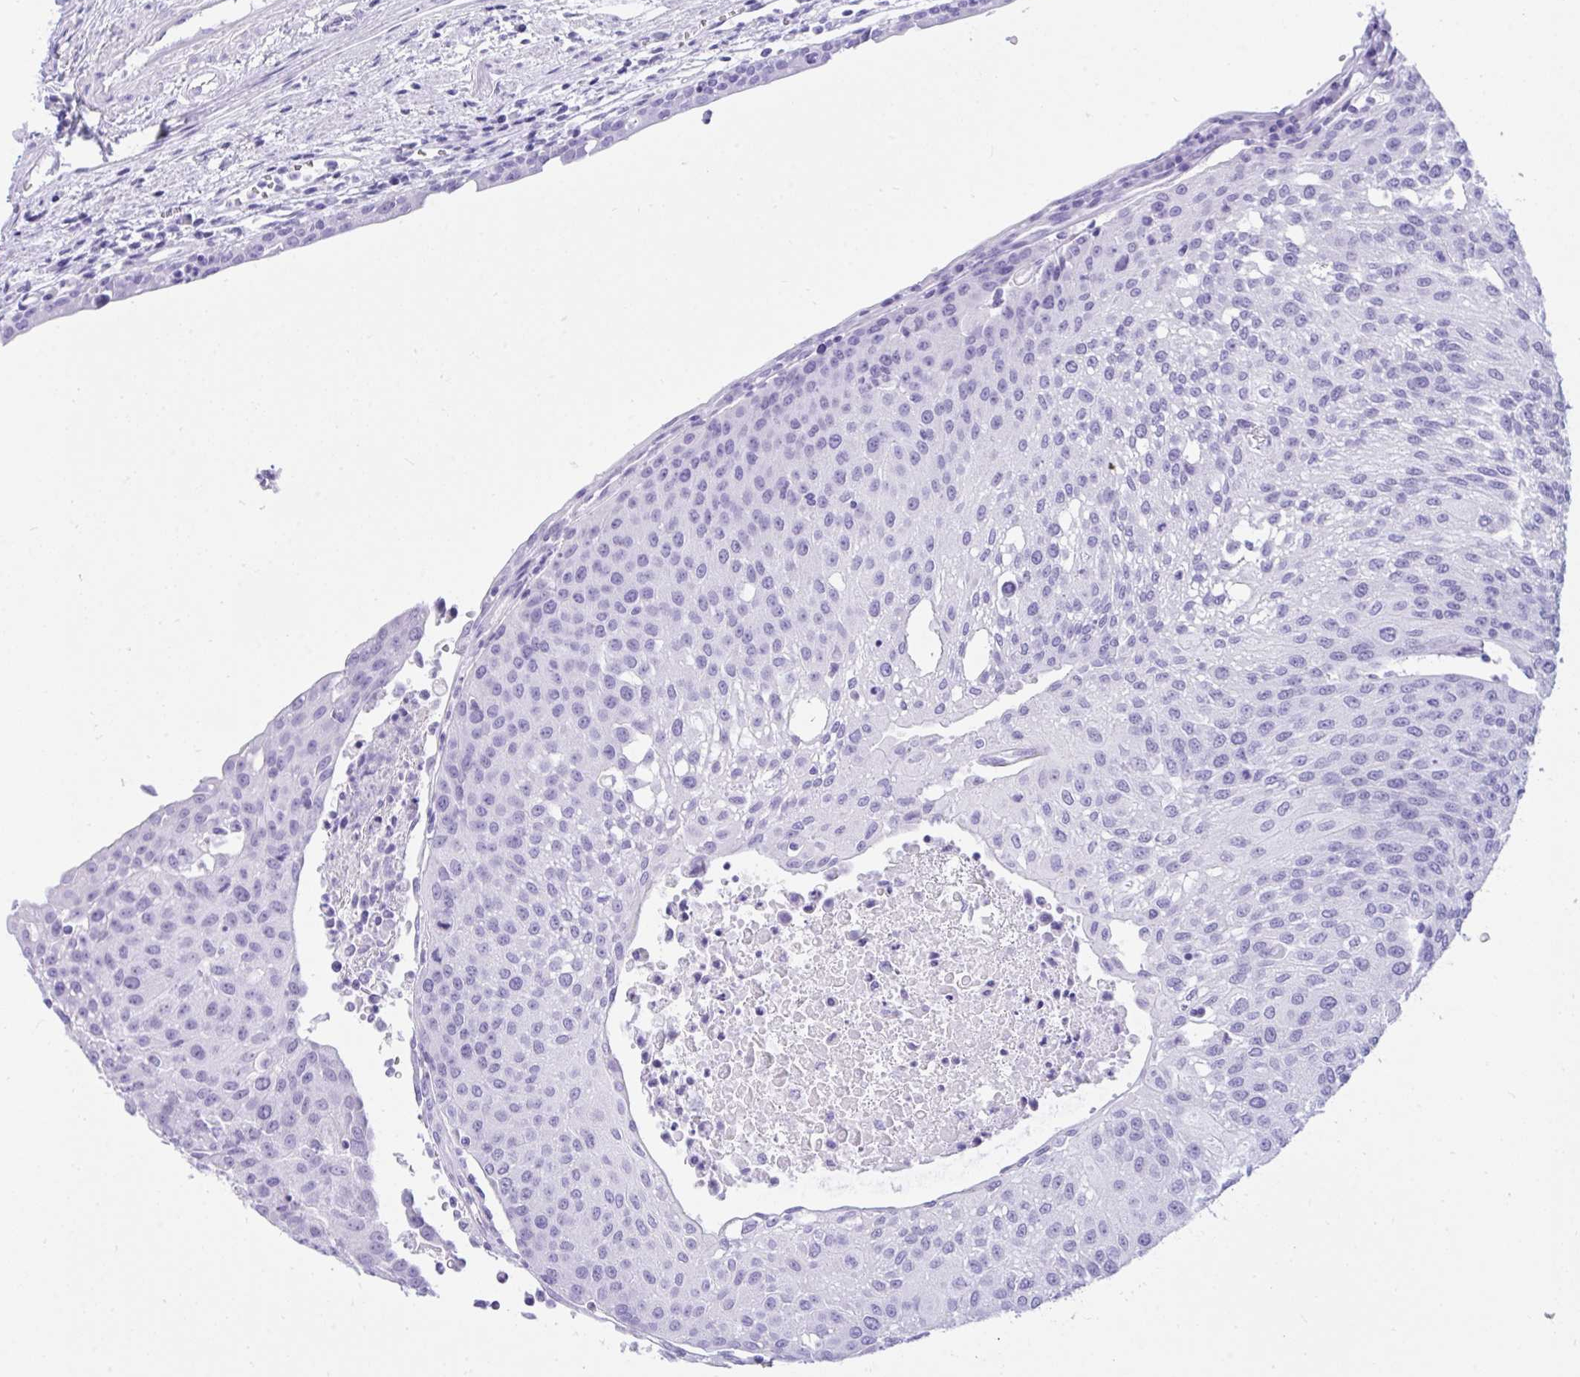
{"staining": {"intensity": "negative", "quantity": "none", "location": "none"}, "tissue": "urothelial cancer", "cell_type": "Tumor cells", "image_type": "cancer", "snomed": [{"axis": "morphology", "description": "Urothelial carcinoma, High grade"}, {"axis": "topography", "description": "Urinary bladder"}], "caption": "Immunohistochemistry of urothelial cancer shows no expression in tumor cells.", "gene": "TLN2", "patient": {"sex": "female", "age": 85}}